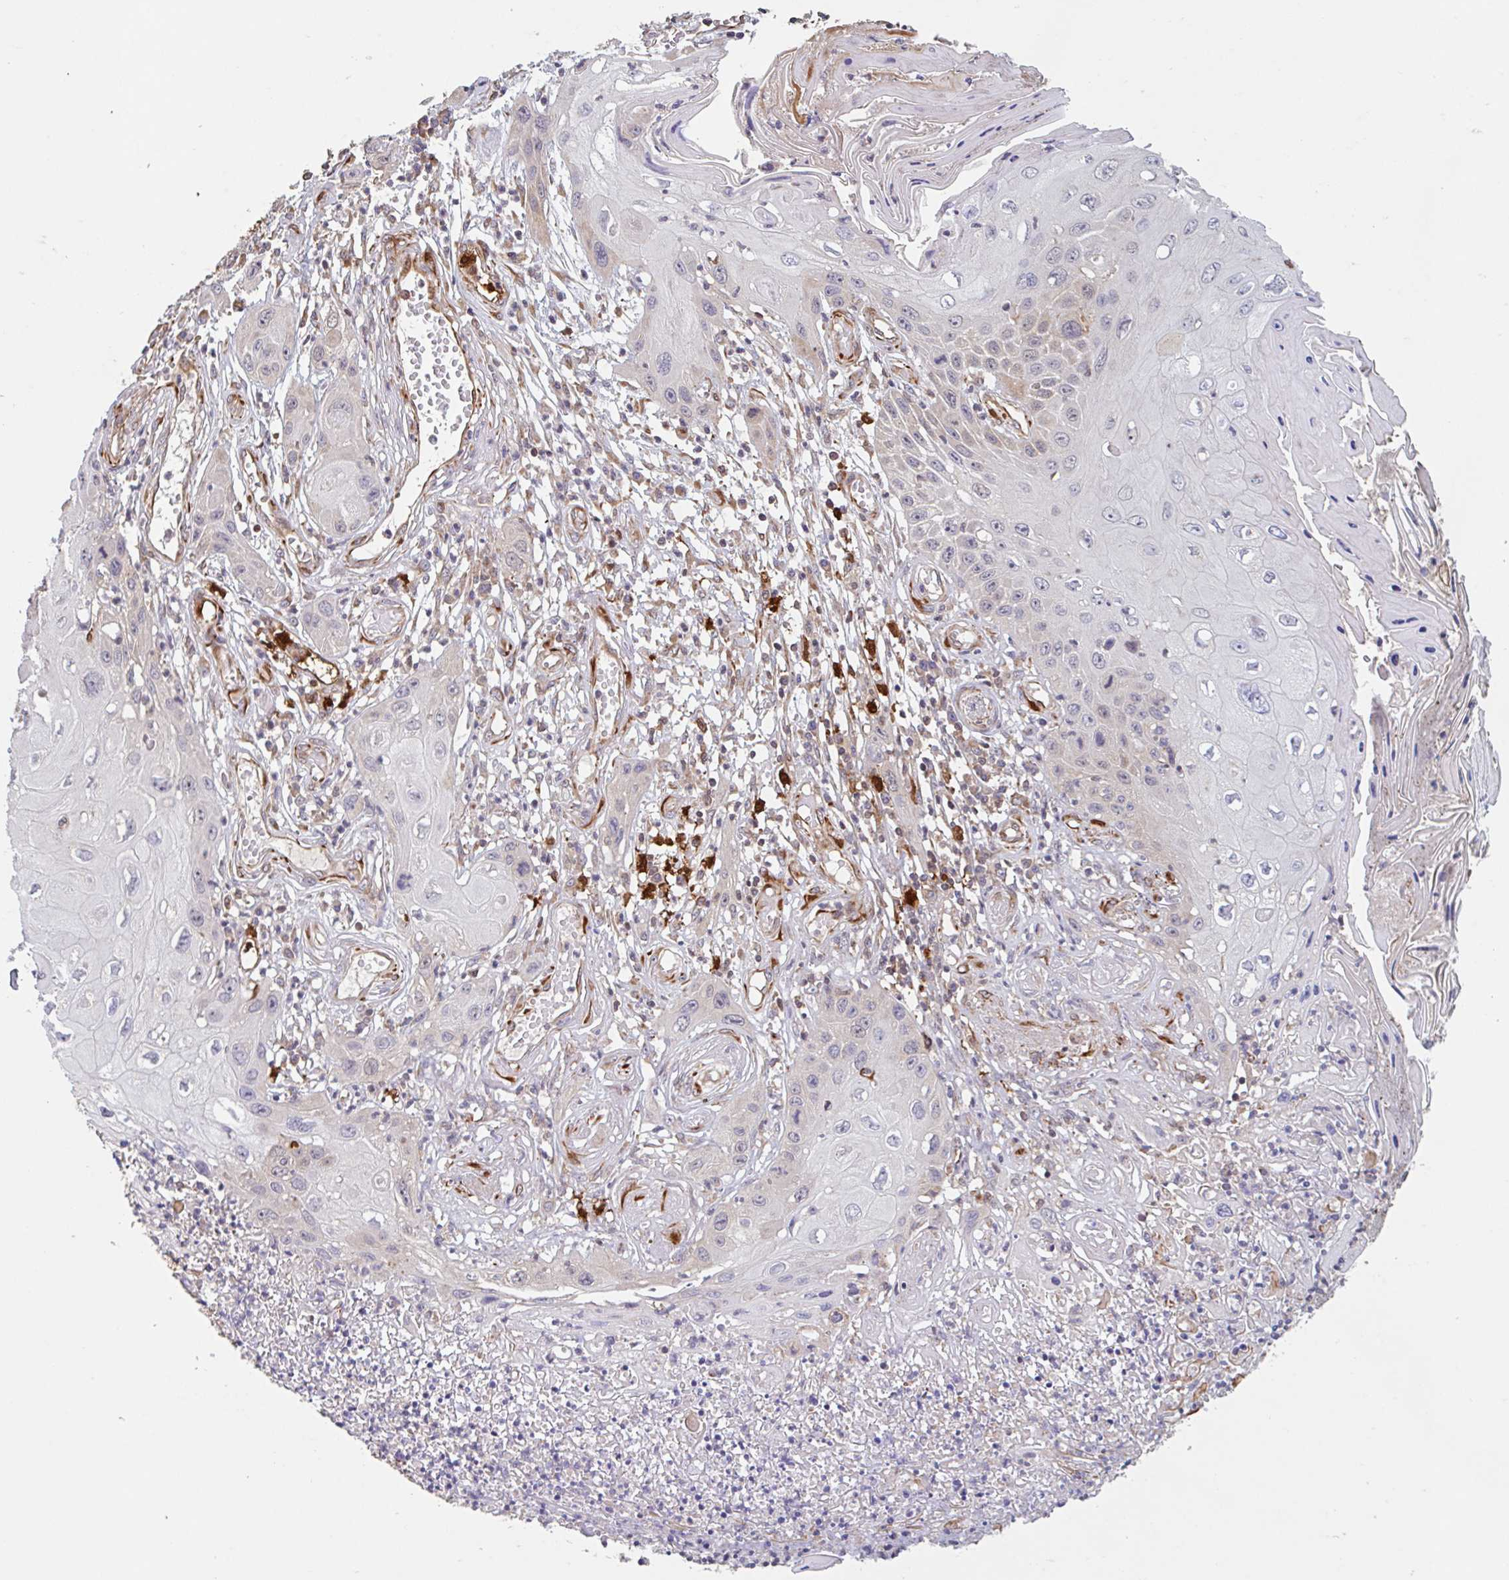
{"staining": {"intensity": "negative", "quantity": "none", "location": "none"}, "tissue": "skin cancer", "cell_type": "Tumor cells", "image_type": "cancer", "snomed": [{"axis": "morphology", "description": "Squamous cell carcinoma, NOS"}, {"axis": "topography", "description": "Skin"}, {"axis": "topography", "description": "Vulva"}], "caption": "This micrograph is of skin cancer (squamous cell carcinoma) stained with immunohistochemistry to label a protein in brown with the nuclei are counter-stained blue. There is no positivity in tumor cells. (Immunohistochemistry (ihc), brightfield microscopy, high magnification).", "gene": "NUB1", "patient": {"sex": "female", "age": 44}}